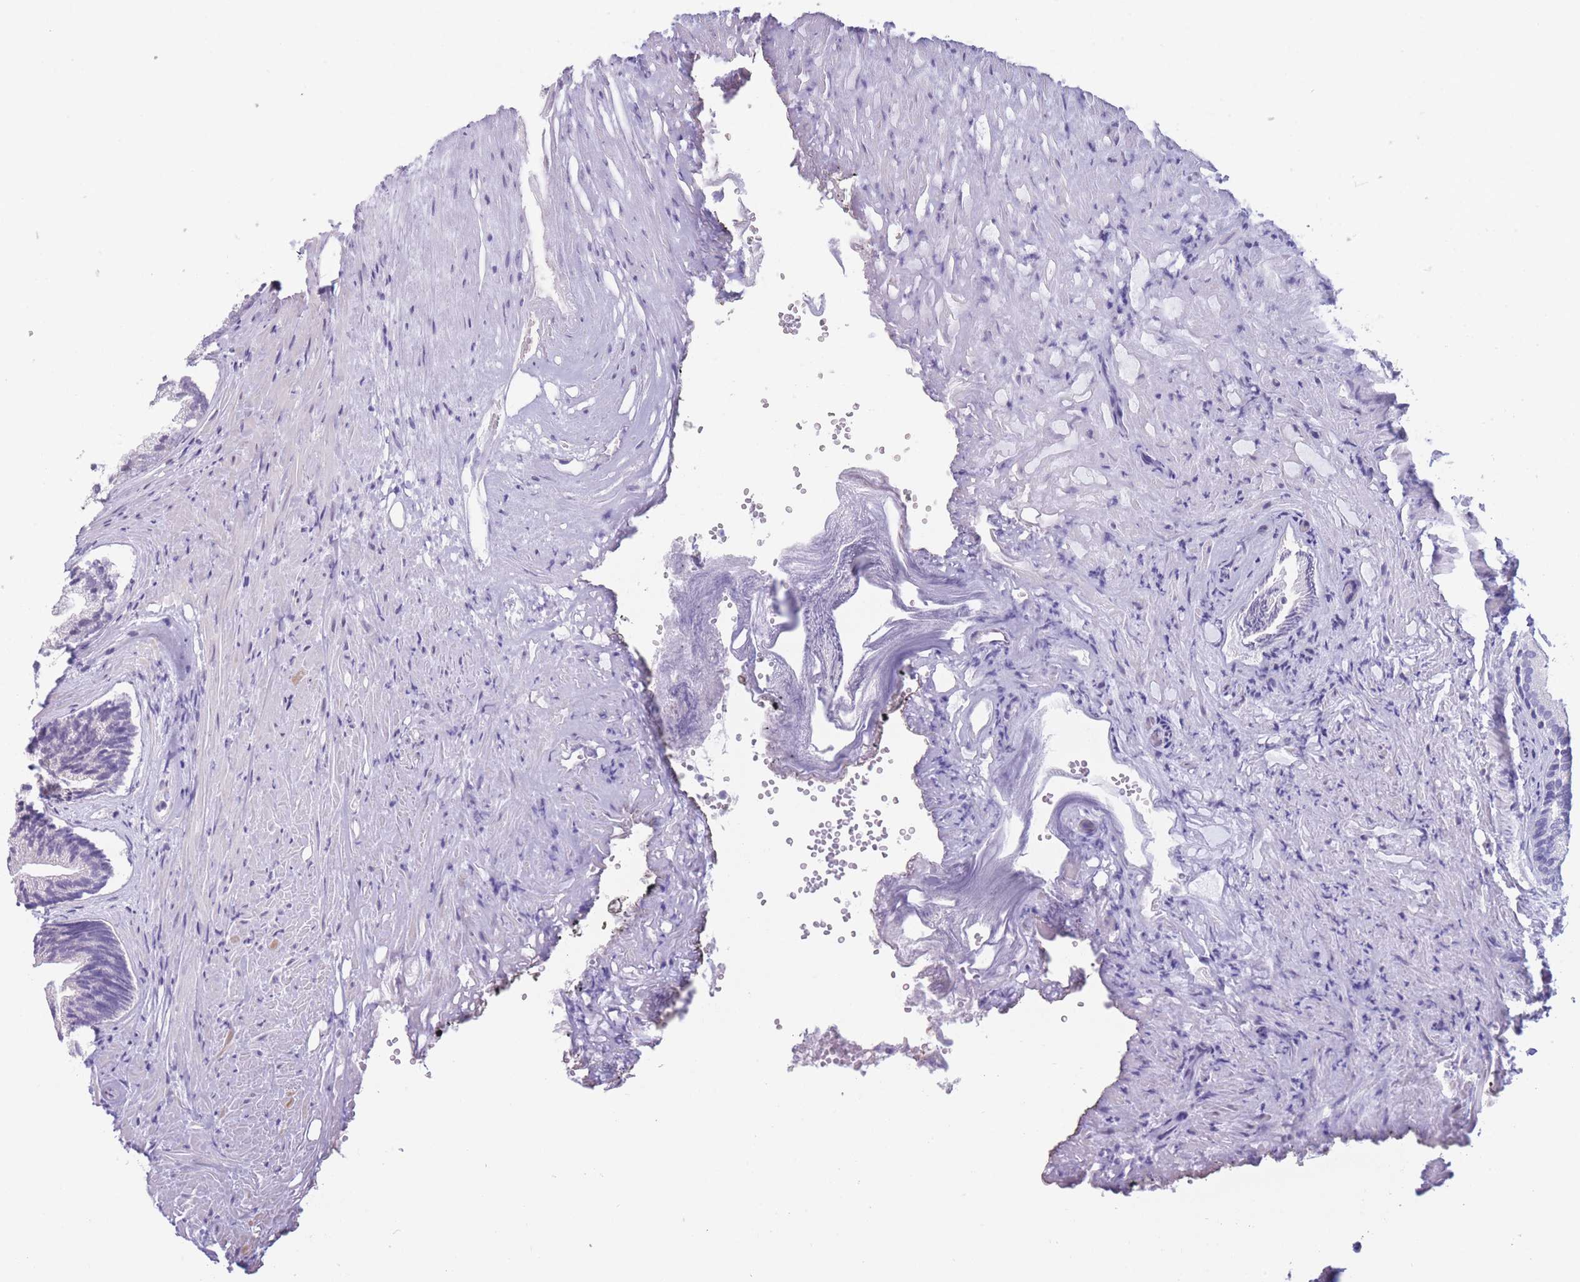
{"staining": {"intensity": "negative", "quantity": "none", "location": "none"}, "tissue": "prostate", "cell_type": "Glandular cells", "image_type": "normal", "snomed": [{"axis": "morphology", "description": "Normal tissue, NOS"}, {"axis": "topography", "description": "Prostate"}], "caption": "Prostate was stained to show a protein in brown. There is no significant expression in glandular cells. (DAB (3,3'-diaminobenzidine) immunohistochemistry (IHC) visualized using brightfield microscopy, high magnification).", "gene": "PODXL", "patient": {"sex": "male", "age": 76}}